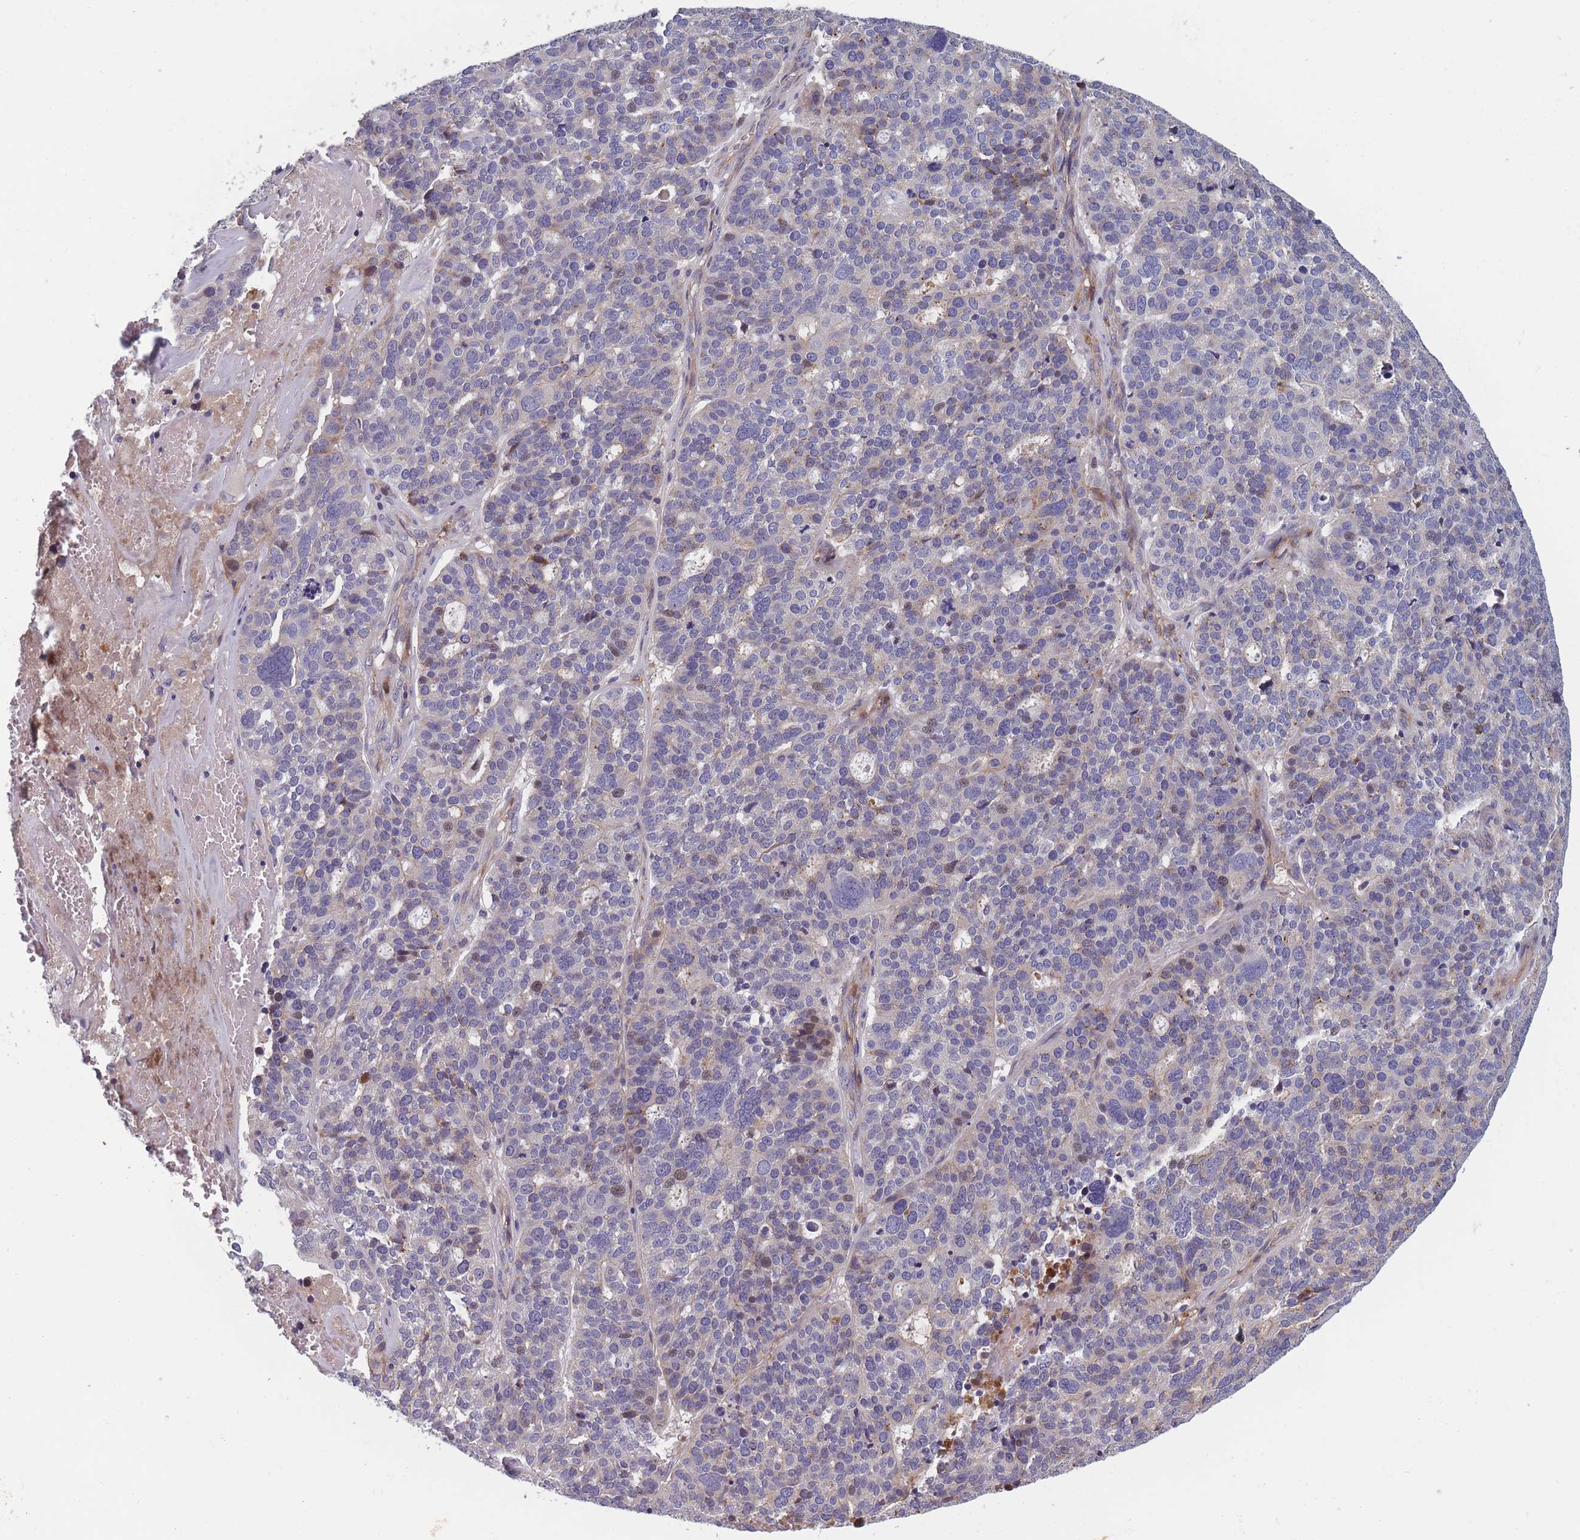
{"staining": {"intensity": "moderate", "quantity": "<25%", "location": "nuclear"}, "tissue": "ovarian cancer", "cell_type": "Tumor cells", "image_type": "cancer", "snomed": [{"axis": "morphology", "description": "Cystadenocarcinoma, serous, NOS"}, {"axis": "topography", "description": "Ovary"}], "caption": "Immunohistochemistry of human serous cystadenocarcinoma (ovarian) demonstrates low levels of moderate nuclear staining in approximately <25% of tumor cells. Nuclei are stained in blue.", "gene": "FAM83F", "patient": {"sex": "female", "age": 59}}